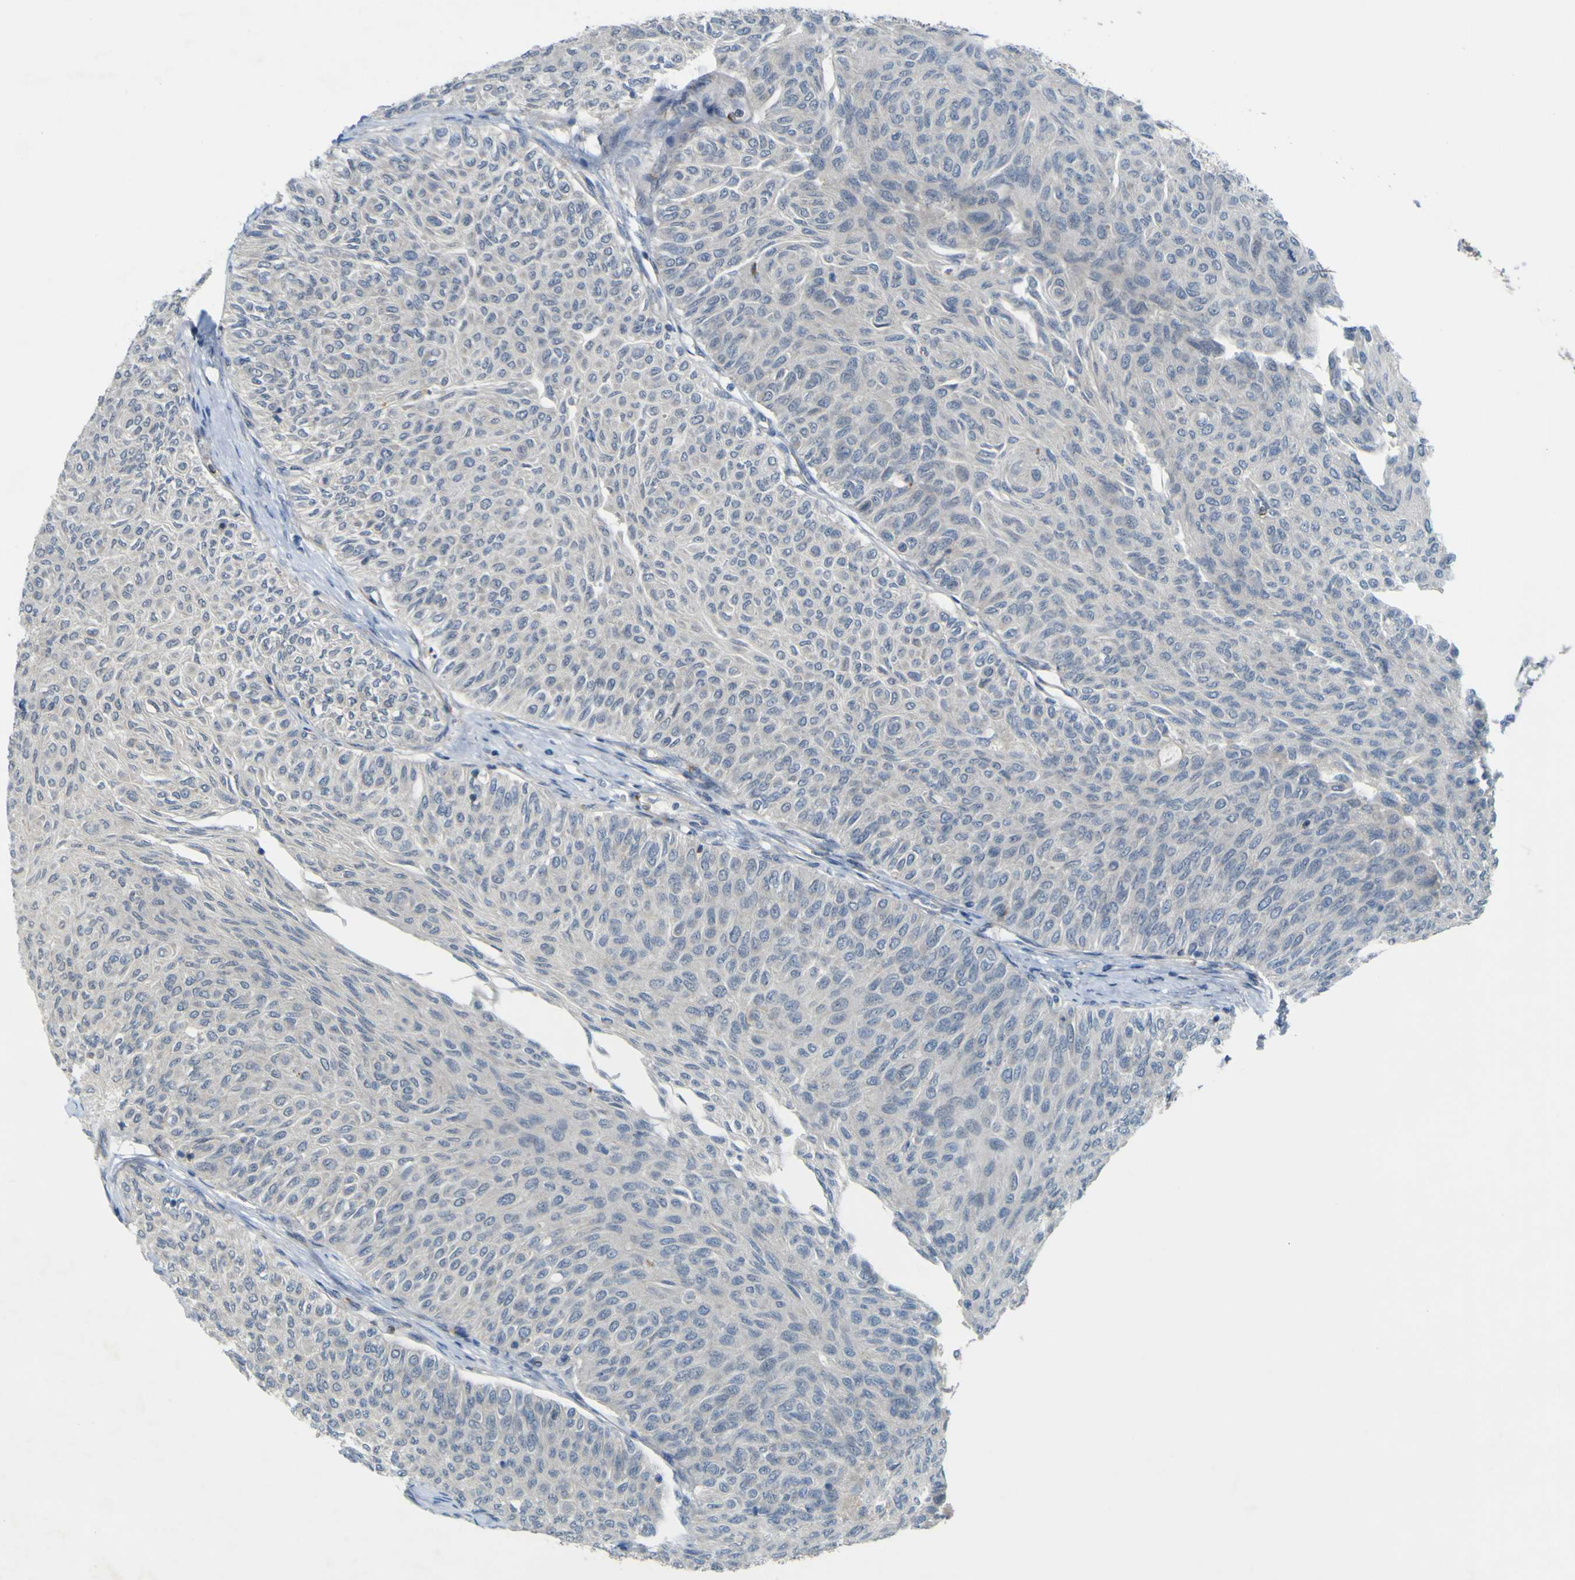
{"staining": {"intensity": "negative", "quantity": "none", "location": "none"}, "tissue": "urothelial cancer", "cell_type": "Tumor cells", "image_type": "cancer", "snomed": [{"axis": "morphology", "description": "Urothelial carcinoma, Low grade"}, {"axis": "topography", "description": "Urinary bladder"}], "caption": "Micrograph shows no significant protein expression in tumor cells of urothelial cancer.", "gene": "IGF2R", "patient": {"sex": "male", "age": 78}}